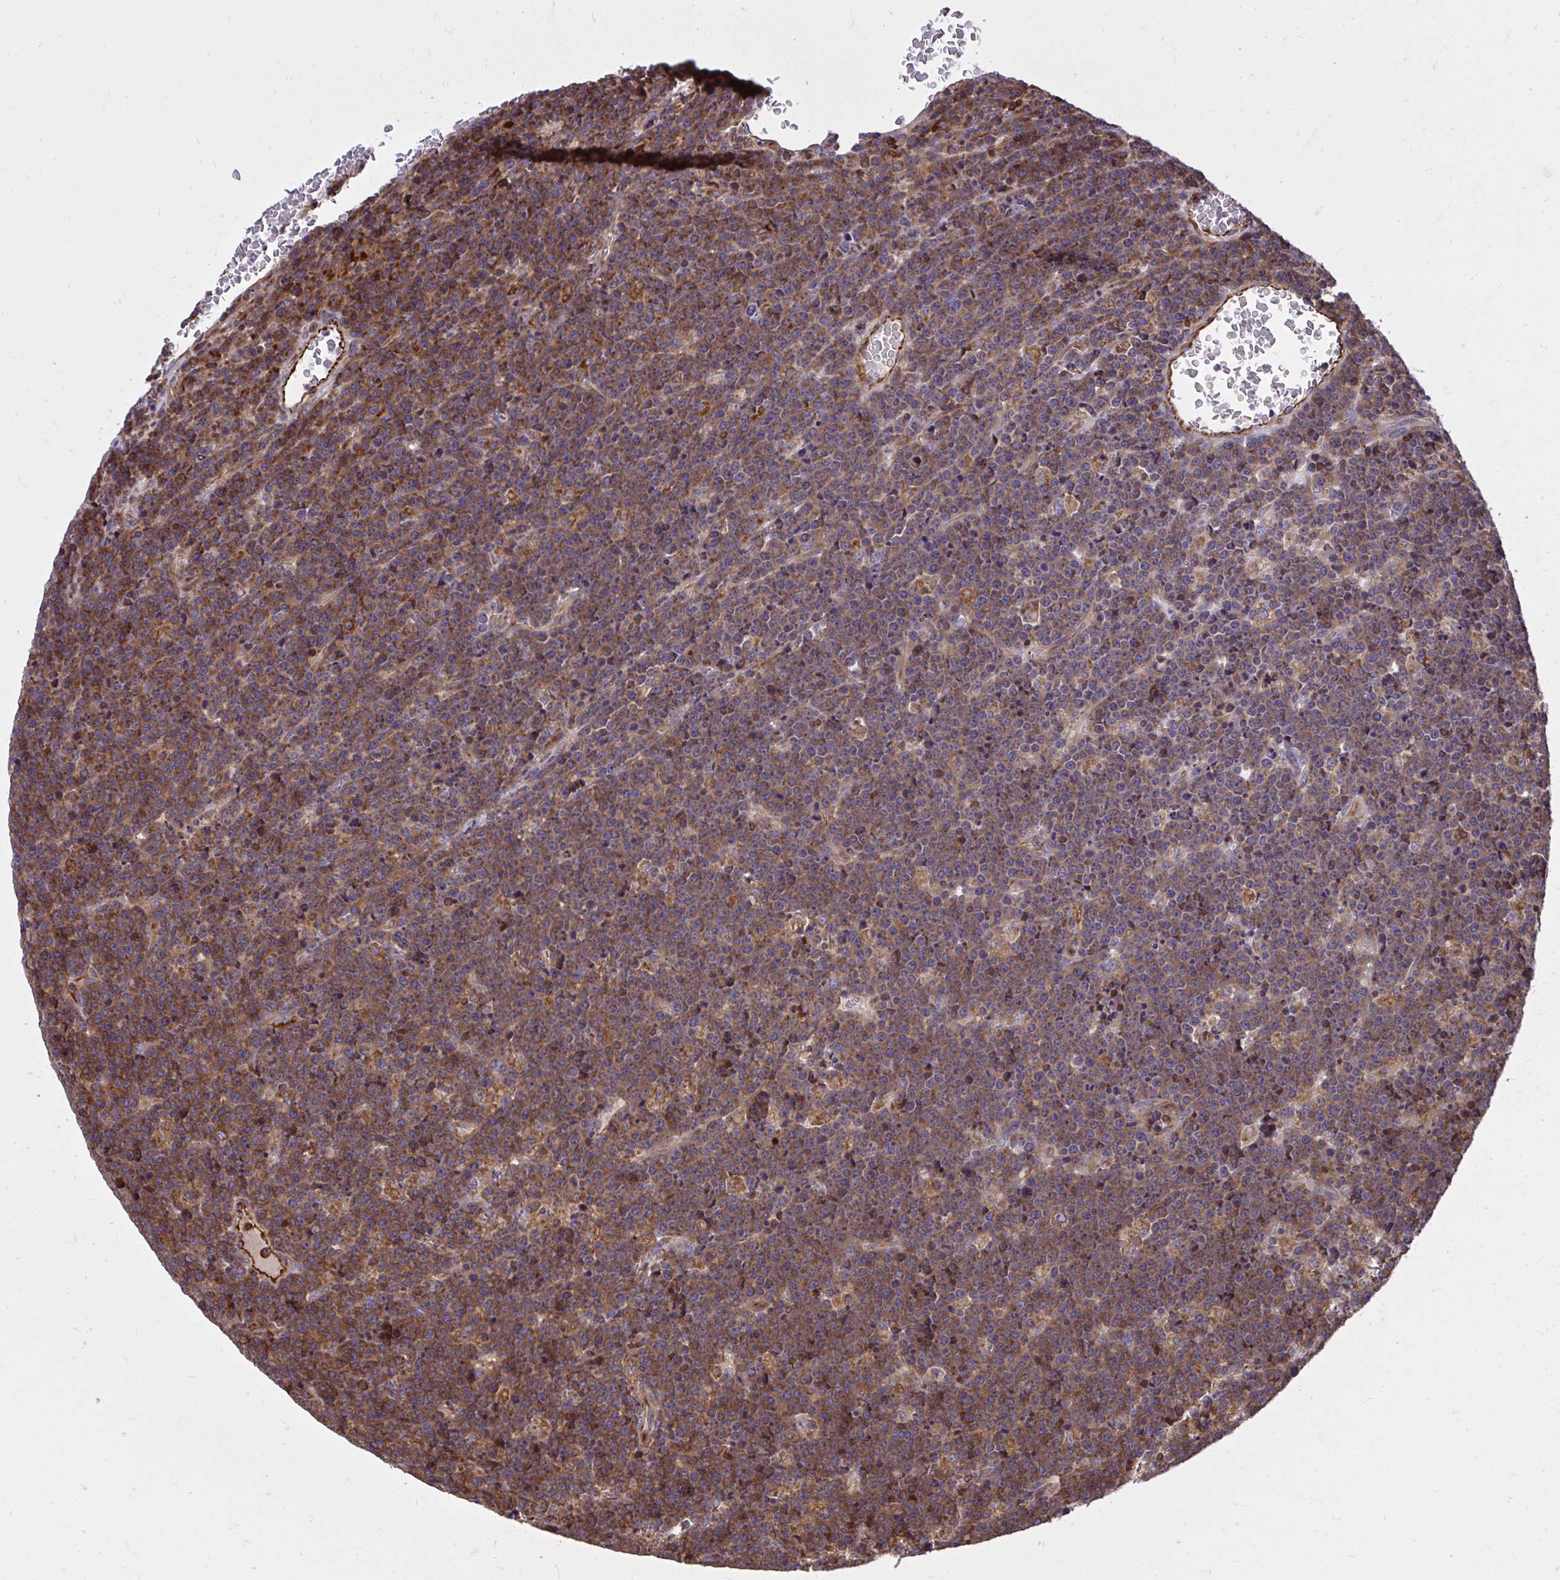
{"staining": {"intensity": "moderate", "quantity": ">75%", "location": "cytoplasmic/membranous"}, "tissue": "lymphoma", "cell_type": "Tumor cells", "image_type": "cancer", "snomed": [{"axis": "morphology", "description": "Malignant lymphoma, non-Hodgkin's type, High grade"}, {"axis": "topography", "description": "Ovary"}], "caption": "A brown stain highlights moderate cytoplasmic/membranous positivity of a protein in human high-grade malignant lymphoma, non-Hodgkin's type tumor cells.", "gene": "PAIP2", "patient": {"sex": "female", "age": 56}}